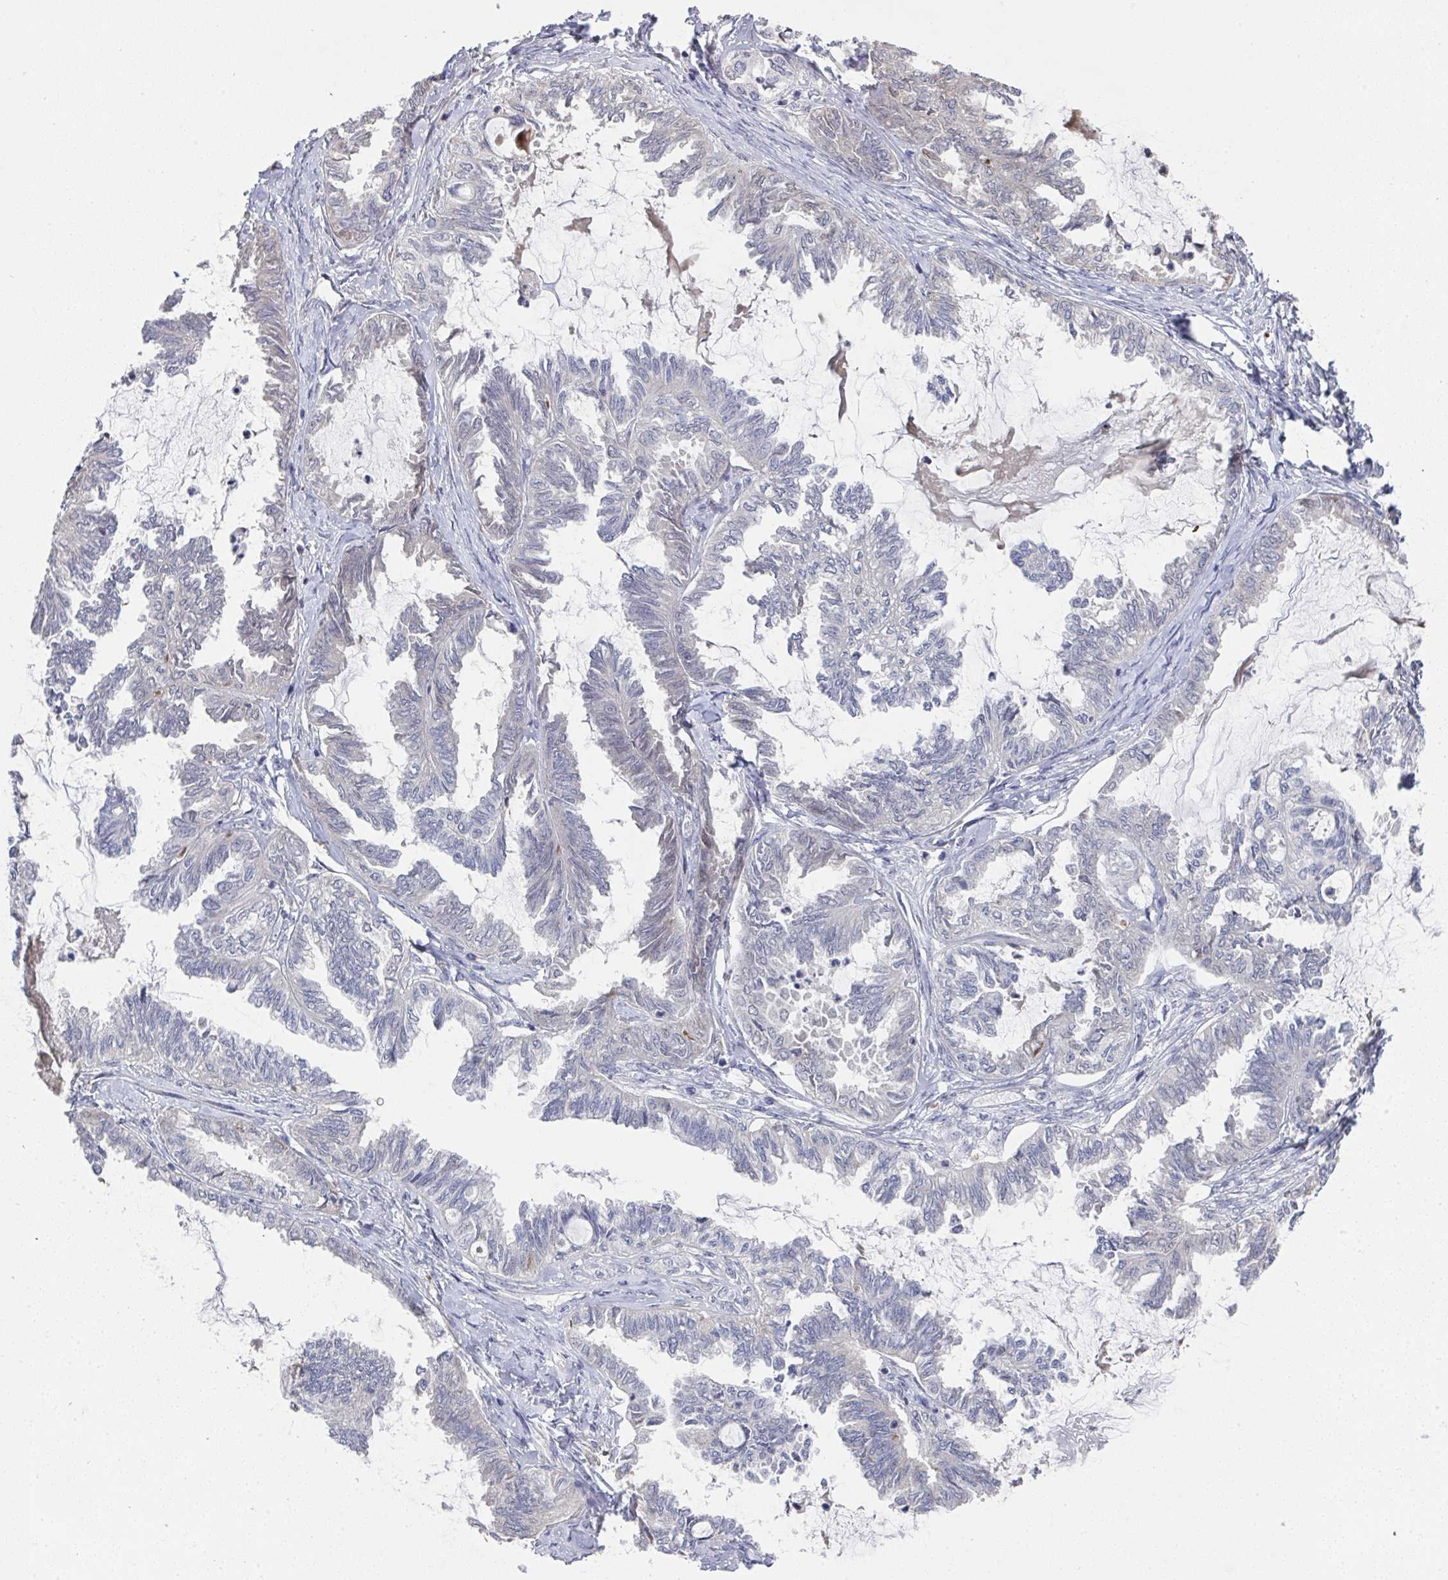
{"staining": {"intensity": "moderate", "quantity": "25%-75%", "location": "nuclear"}, "tissue": "ovarian cancer", "cell_type": "Tumor cells", "image_type": "cancer", "snomed": [{"axis": "morphology", "description": "Carcinoma, endometroid"}, {"axis": "topography", "description": "Ovary"}], "caption": "Immunohistochemical staining of ovarian cancer (endometroid carcinoma) displays medium levels of moderate nuclear staining in approximately 25%-75% of tumor cells.", "gene": "JMJD1C", "patient": {"sex": "female", "age": 70}}